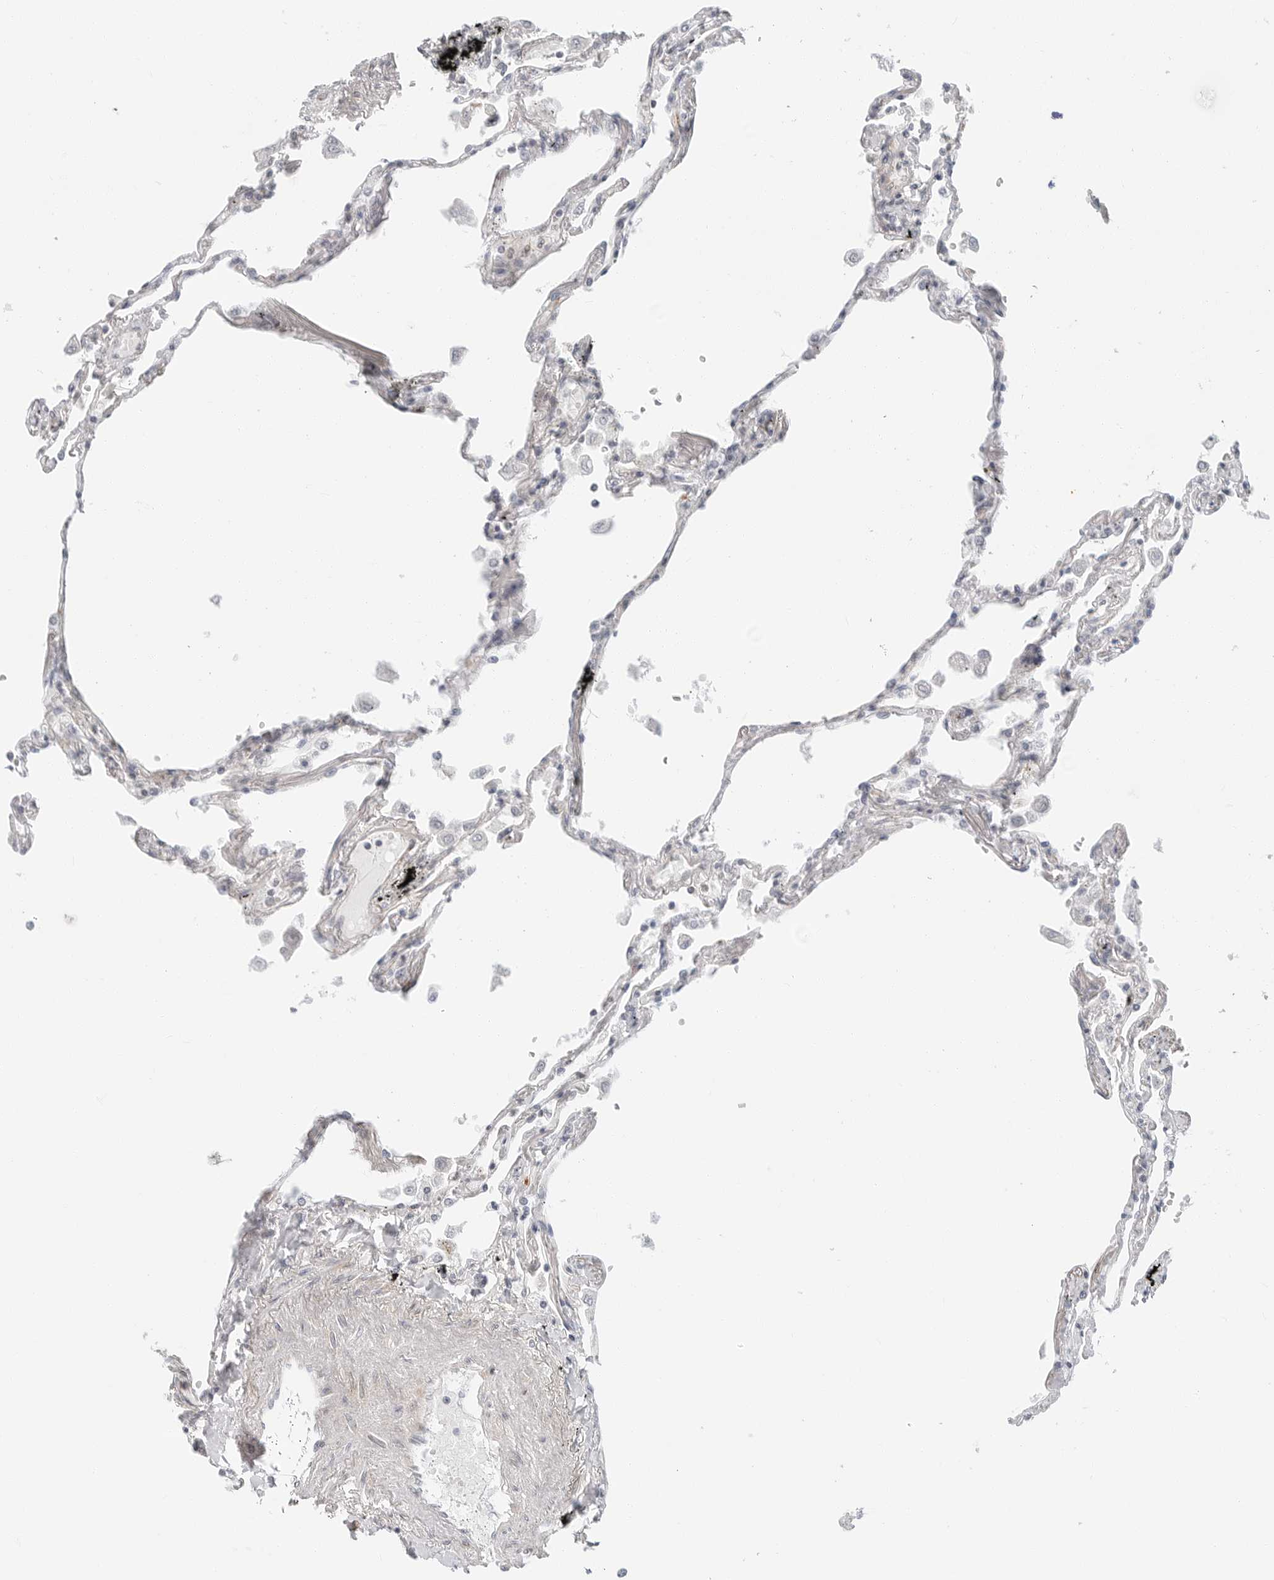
{"staining": {"intensity": "moderate", "quantity": "<25%", "location": "cytoplasmic/membranous"}, "tissue": "lung", "cell_type": "Alveolar cells", "image_type": "normal", "snomed": [{"axis": "morphology", "description": "Normal tissue, NOS"}, {"axis": "topography", "description": "Lung"}], "caption": "Immunohistochemical staining of unremarkable lung shows low levels of moderate cytoplasmic/membranous staining in about <25% of alveolar cells. The protein of interest is stained brown, and the nuclei are stained in blue (DAB (3,3'-diaminobenzidine) IHC with brightfield microscopy, high magnification).", "gene": "C1QTNF1", "patient": {"sex": "female", "age": 67}}